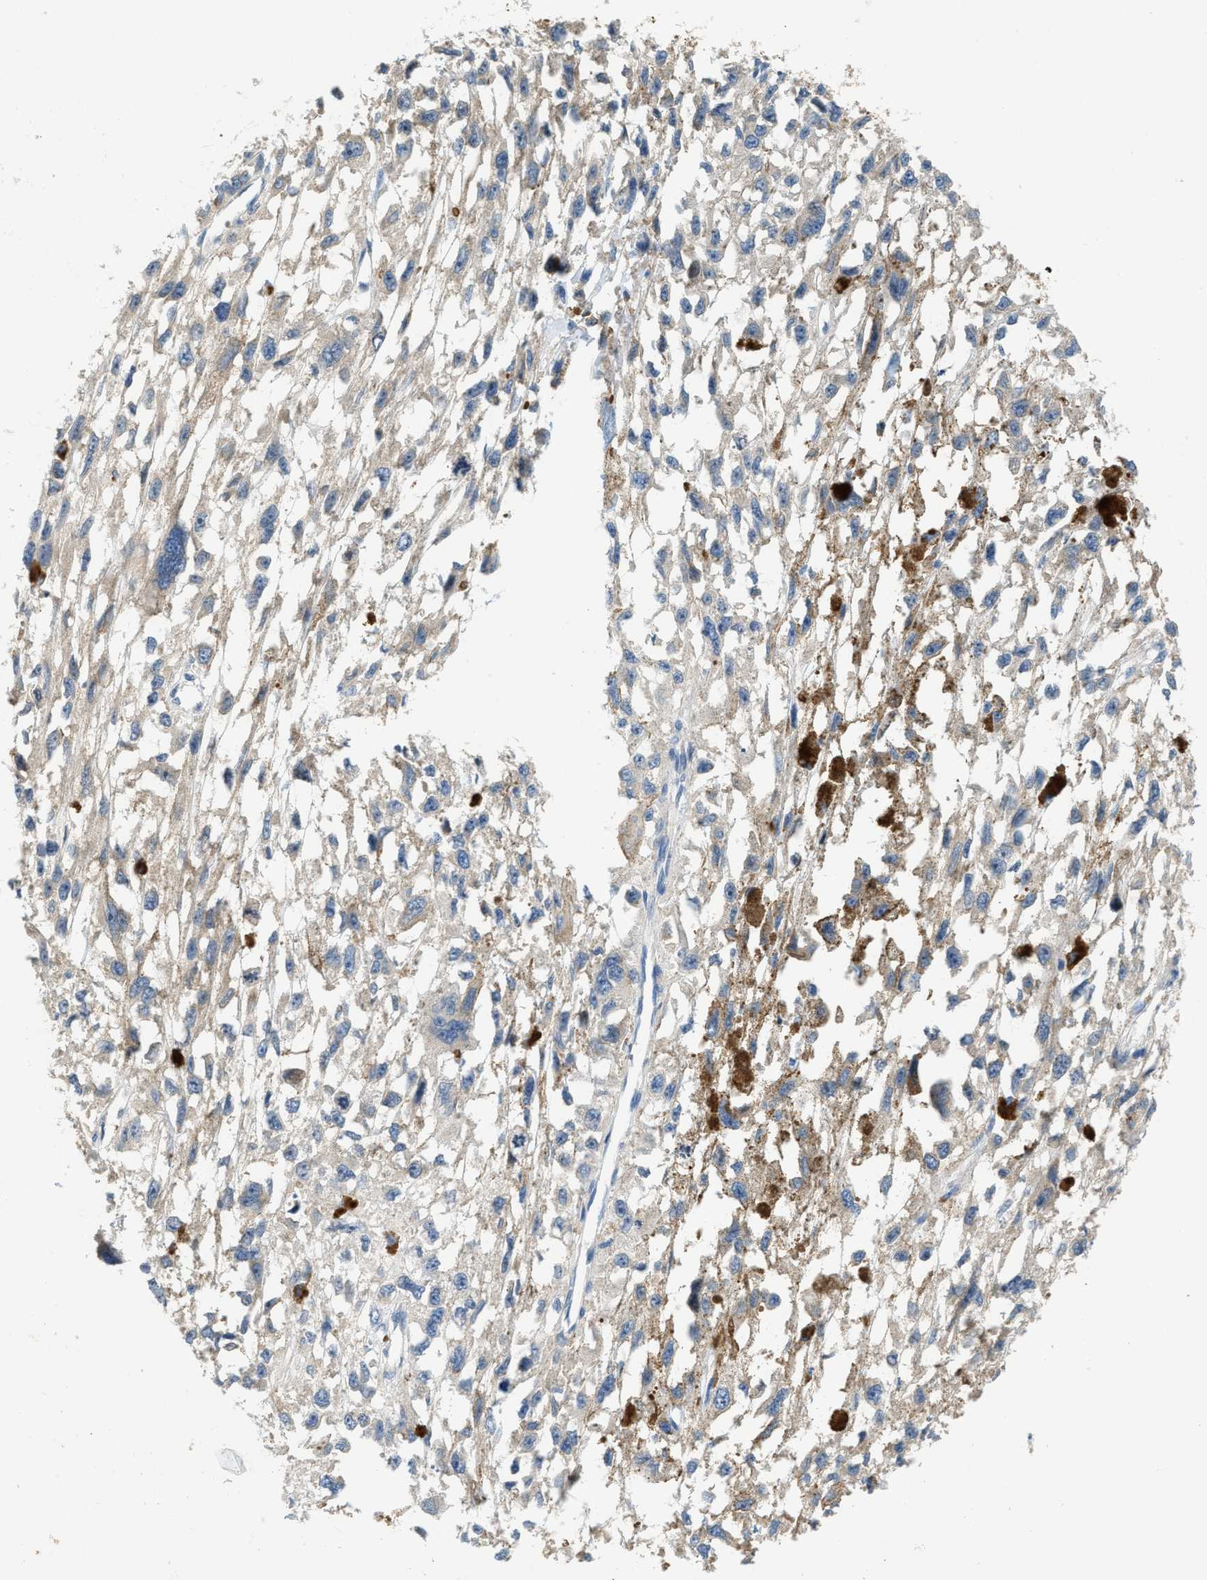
{"staining": {"intensity": "negative", "quantity": "none", "location": "none"}, "tissue": "melanoma", "cell_type": "Tumor cells", "image_type": "cancer", "snomed": [{"axis": "morphology", "description": "Malignant melanoma, Metastatic site"}, {"axis": "topography", "description": "Lymph node"}], "caption": "Protein analysis of melanoma displays no significant staining in tumor cells. (DAB (3,3'-diaminobenzidine) immunohistochemistry (IHC), high magnification).", "gene": "KLHDC10", "patient": {"sex": "male", "age": 59}}